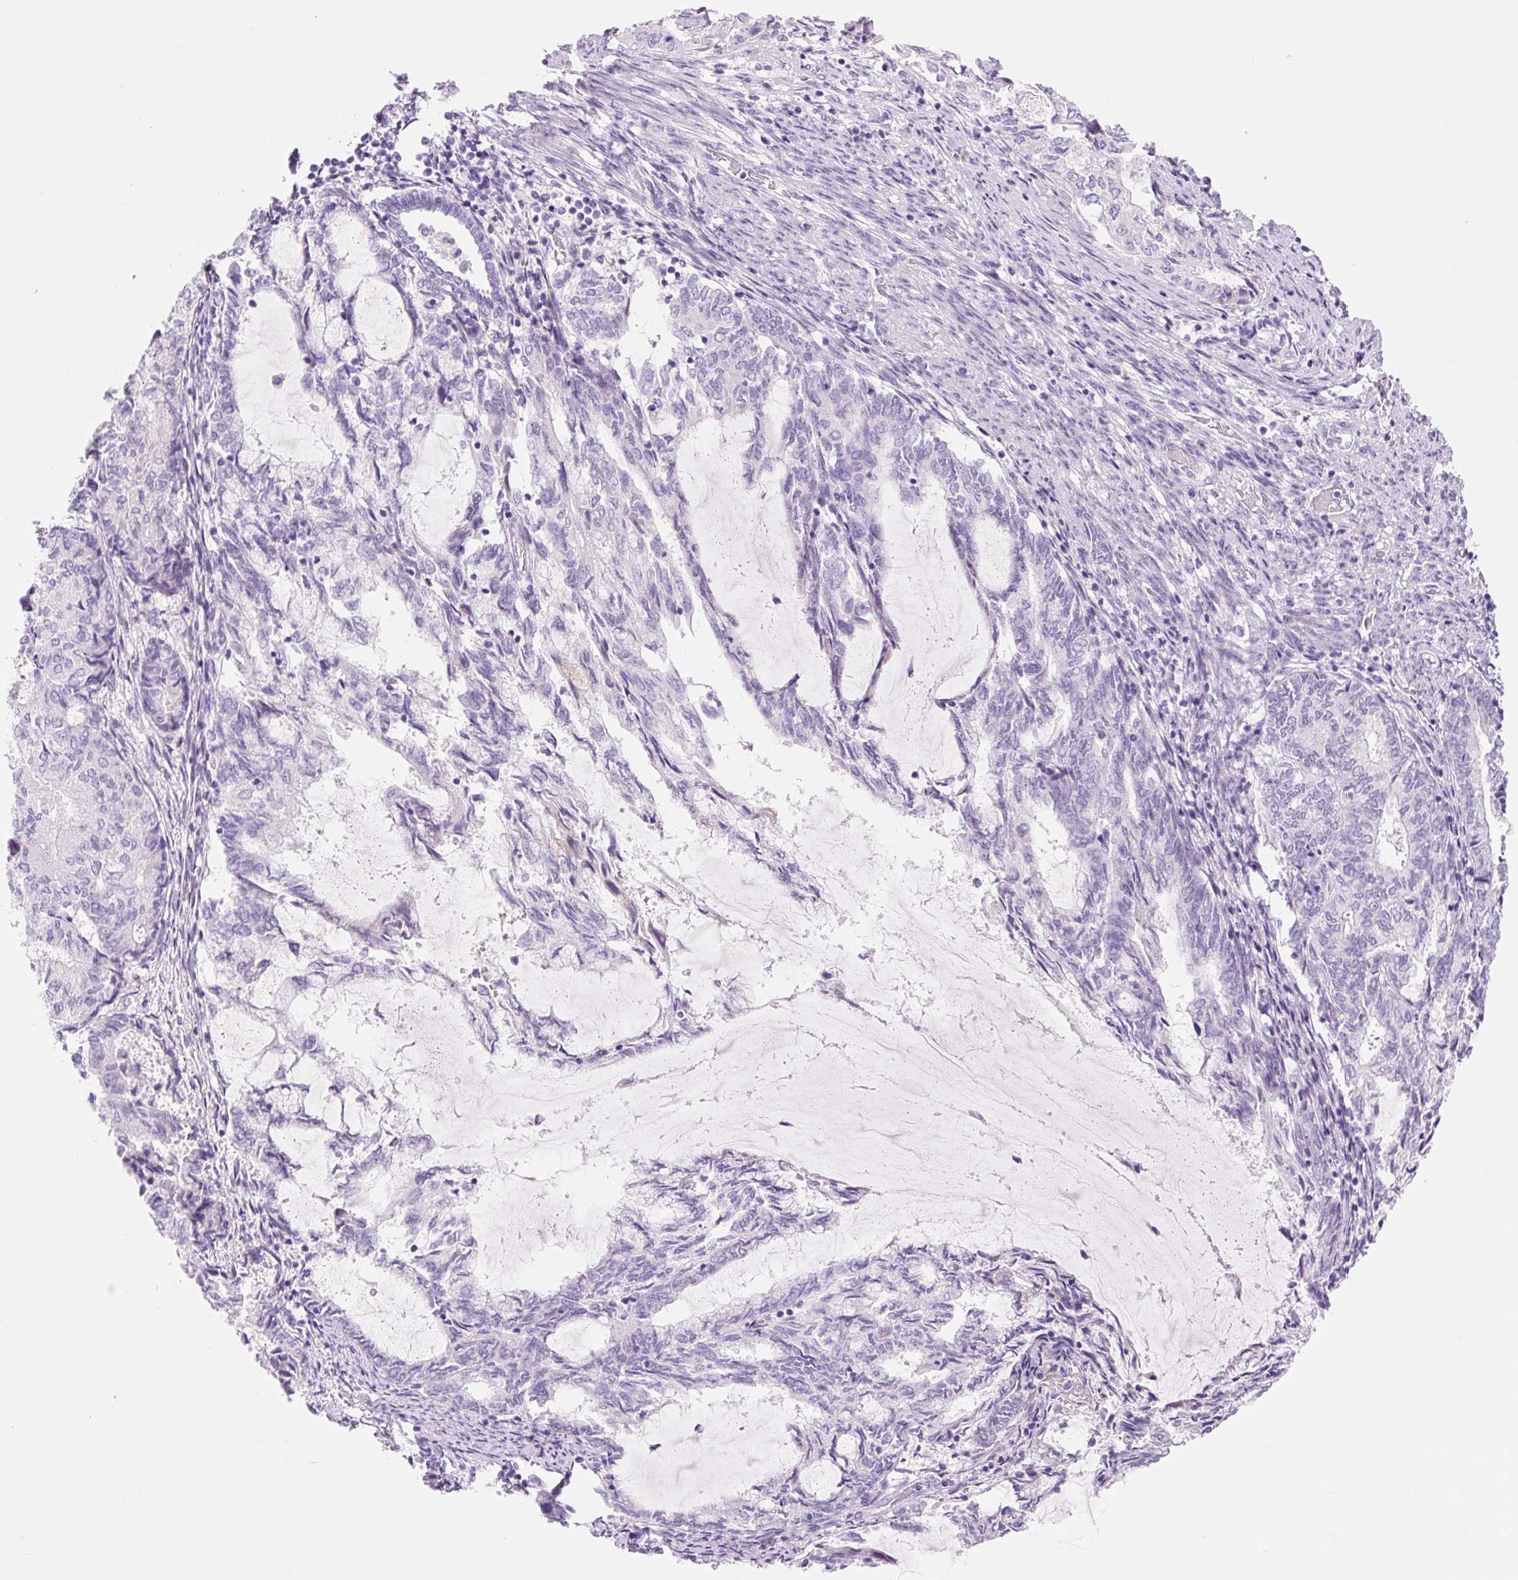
{"staining": {"intensity": "negative", "quantity": "none", "location": "none"}, "tissue": "endometrial cancer", "cell_type": "Tumor cells", "image_type": "cancer", "snomed": [{"axis": "morphology", "description": "Adenocarcinoma, NOS"}, {"axis": "topography", "description": "Endometrium"}], "caption": "A high-resolution micrograph shows immunohistochemistry (IHC) staining of endometrial adenocarcinoma, which shows no significant expression in tumor cells.", "gene": "ZNF121", "patient": {"sex": "female", "age": 80}}